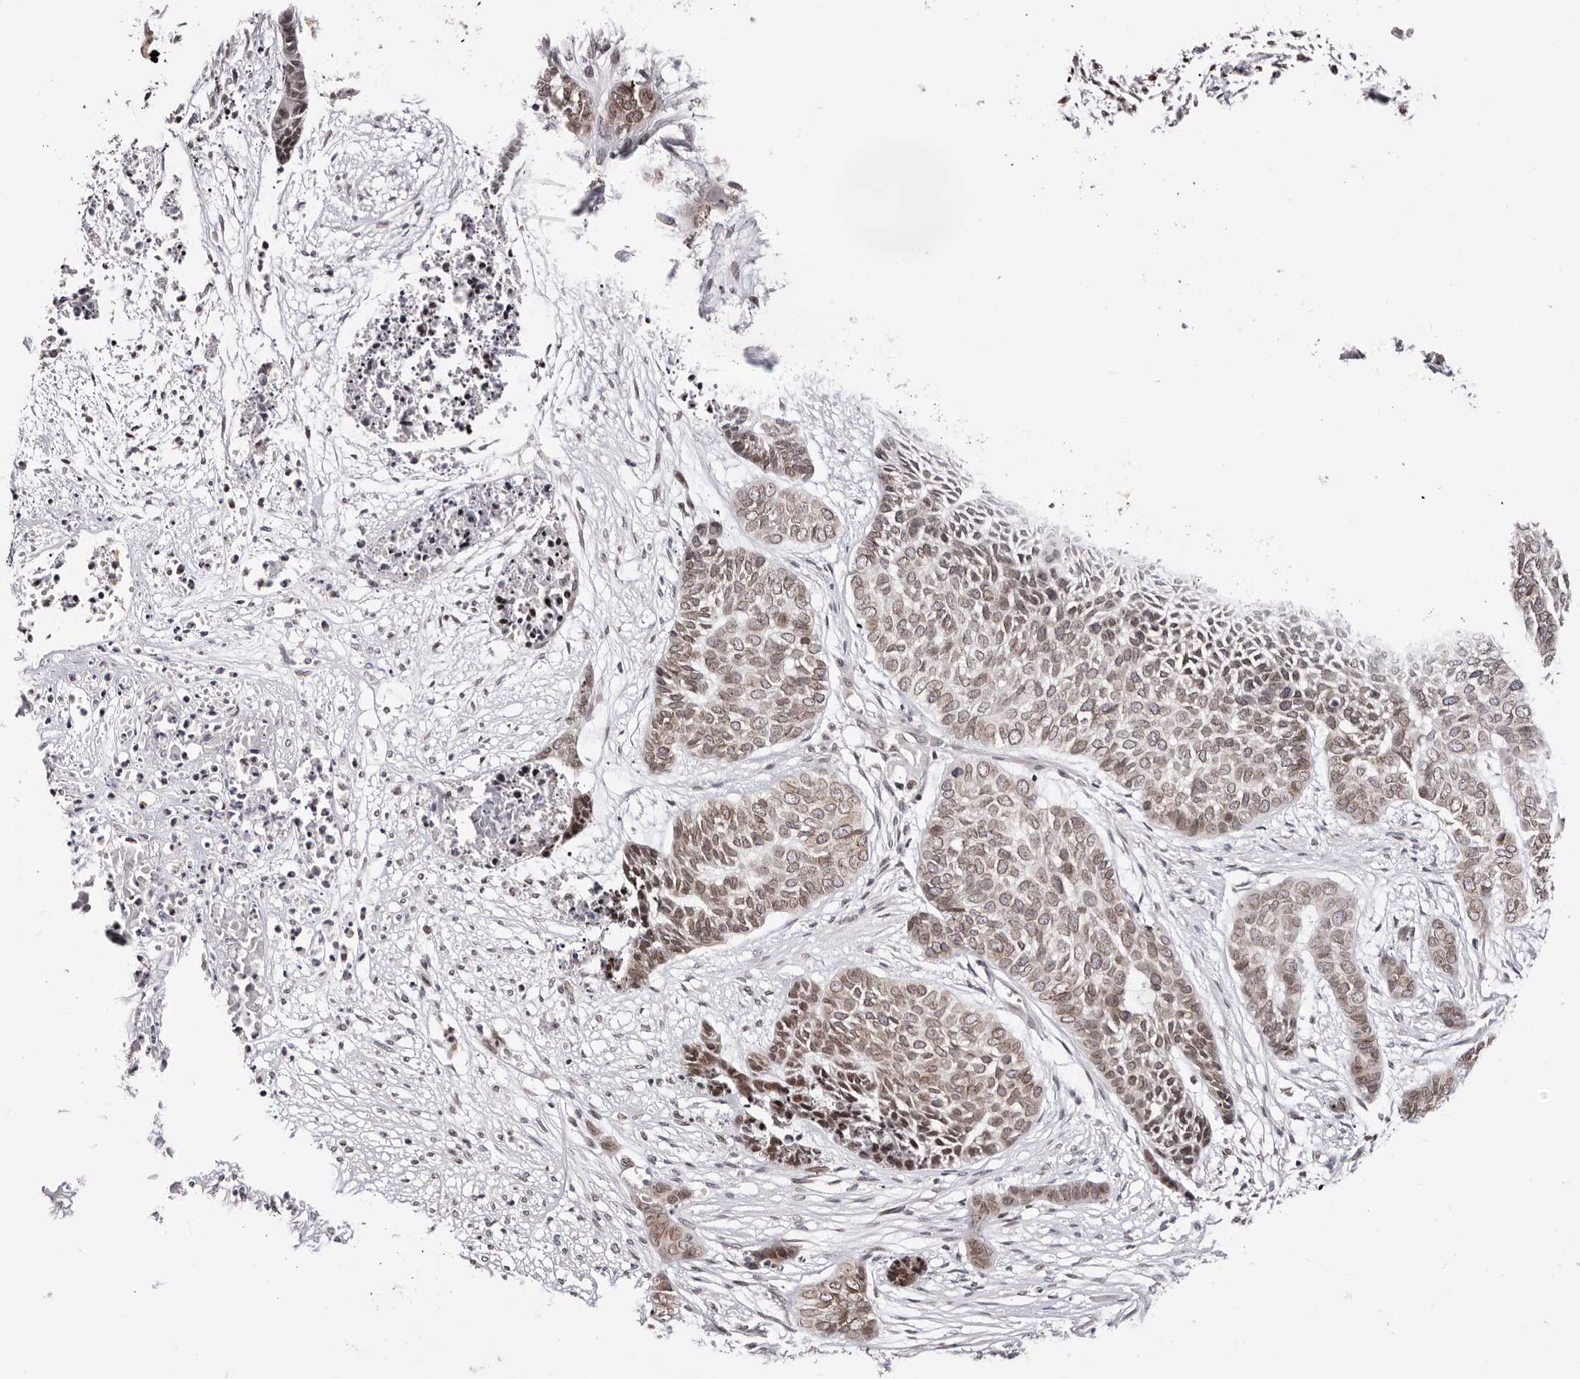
{"staining": {"intensity": "moderate", "quantity": ">75%", "location": "cytoplasmic/membranous,nuclear"}, "tissue": "skin cancer", "cell_type": "Tumor cells", "image_type": "cancer", "snomed": [{"axis": "morphology", "description": "Basal cell carcinoma"}, {"axis": "topography", "description": "Skin"}], "caption": "Brown immunohistochemical staining in skin cancer shows moderate cytoplasmic/membranous and nuclear expression in about >75% of tumor cells. (IHC, brightfield microscopy, high magnification).", "gene": "NUP153", "patient": {"sex": "female", "age": 64}}